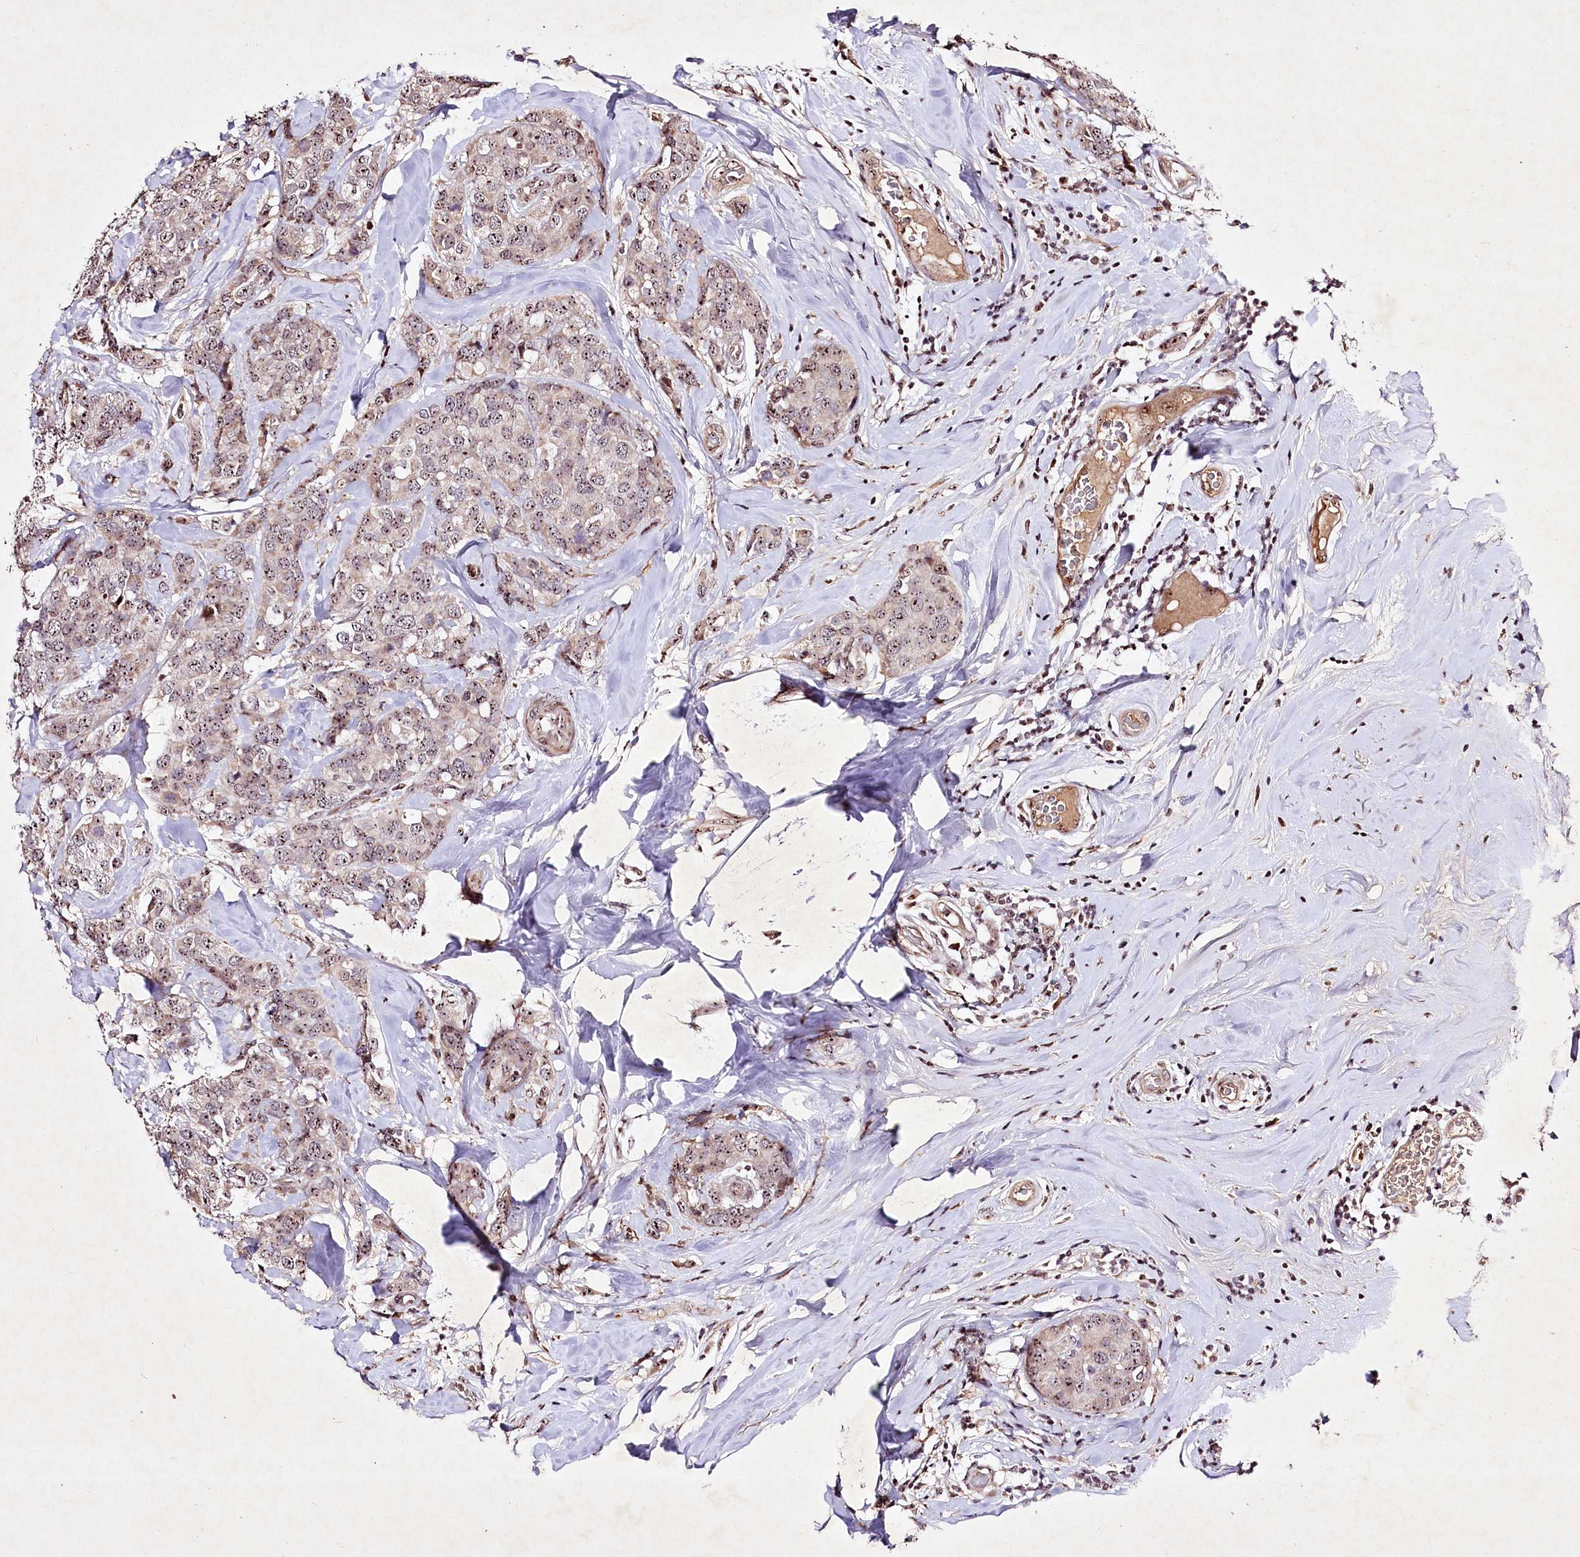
{"staining": {"intensity": "moderate", "quantity": ">75%", "location": "nuclear"}, "tissue": "breast cancer", "cell_type": "Tumor cells", "image_type": "cancer", "snomed": [{"axis": "morphology", "description": "Lobular carcinoma"}, {"axis": "topography", "description": "Breast"}], "caption": "Tumor cells exhibit medium levels of moderate nuclear staining in about >75% of cells in breast lobular carcinoma. Nuclei are stained in blue.", "gene": "DMP1", "patient": {"sex": "female", "age": 59}}